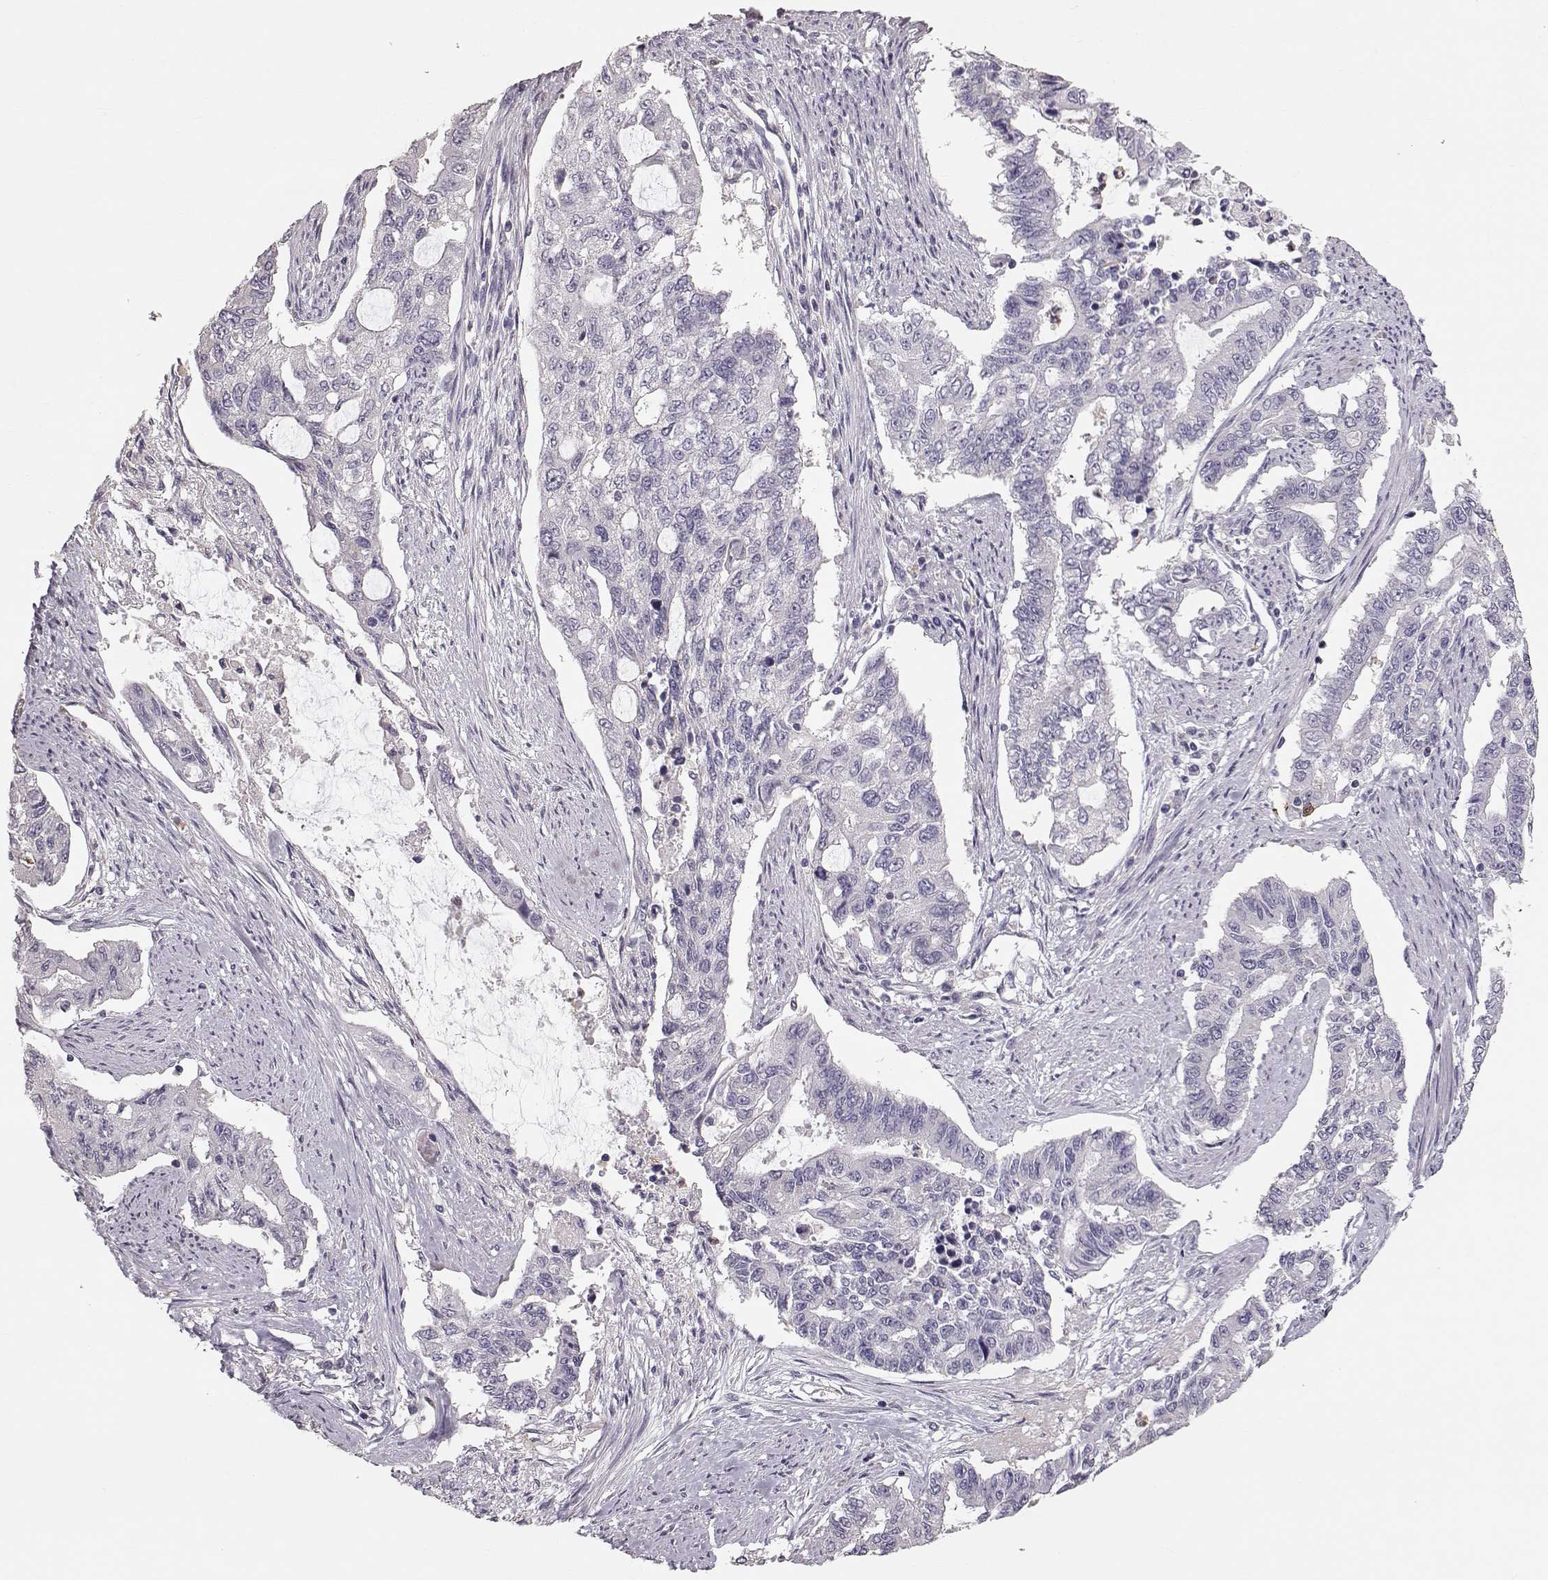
{"staining": {"intensity": "negative", "quantity": "none", "location": "none"}, "tissue": "endometrial cancer", "cell_type": "Tumor cells", "image_type": "cancer", "snomed": [{"axis": "morphology", "description": "Adenocarcinoma, NOS"}, {"axis": "topography", "description": "Uterus"}], "caption": "The immunohistochemistry micrograph has no significant positivity in tumor cells of endometrial adenocarcinoma tissue.", "gene": "POU1F1", "patient": {"sex": "female", "age": 59}}